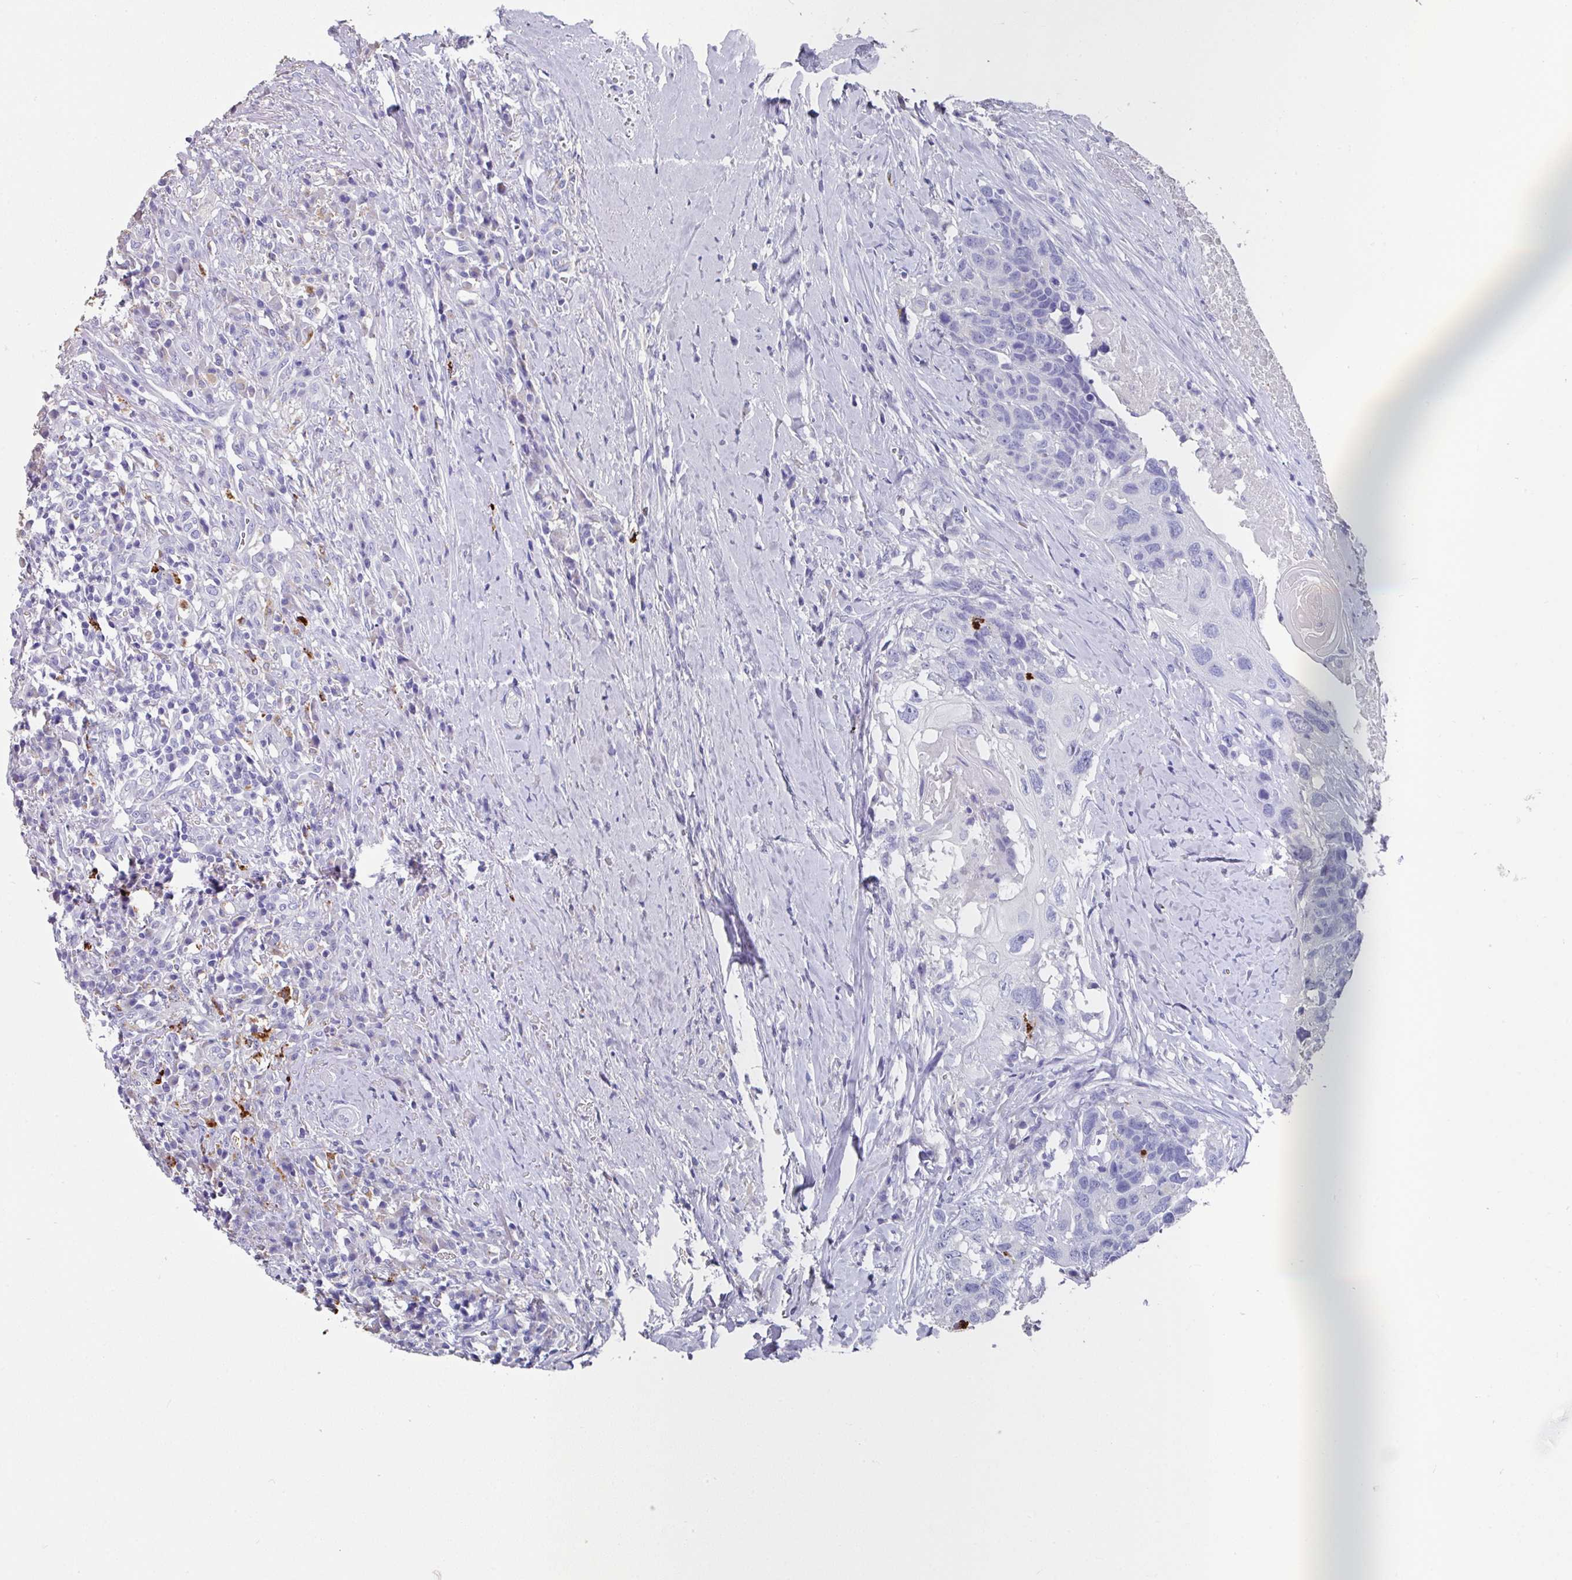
{"staining": {"intensity": "negative", "quantity": "none", "location": "none"}, "tissue": "head and neck cancer", "cell_type": "Tumor cells", "image_type": "cancer", "snomed": [{"axis": "morphology", "description": "Squamous cell carcinoma, NOS"}, {"axis": "topography", "description": "Head-Neck"}], "caption": "There is no significant staining in tumor cells of head and neck cancer. Brightfield microscopy of immunohistochemistry (IHC) stained with DAB (3,3'-diaminobenzidine) (brown) and hematoxylin (blue), captured at high magnification.", "gene": "CPVL", "patient": {"sex": "male", "age": 66}}